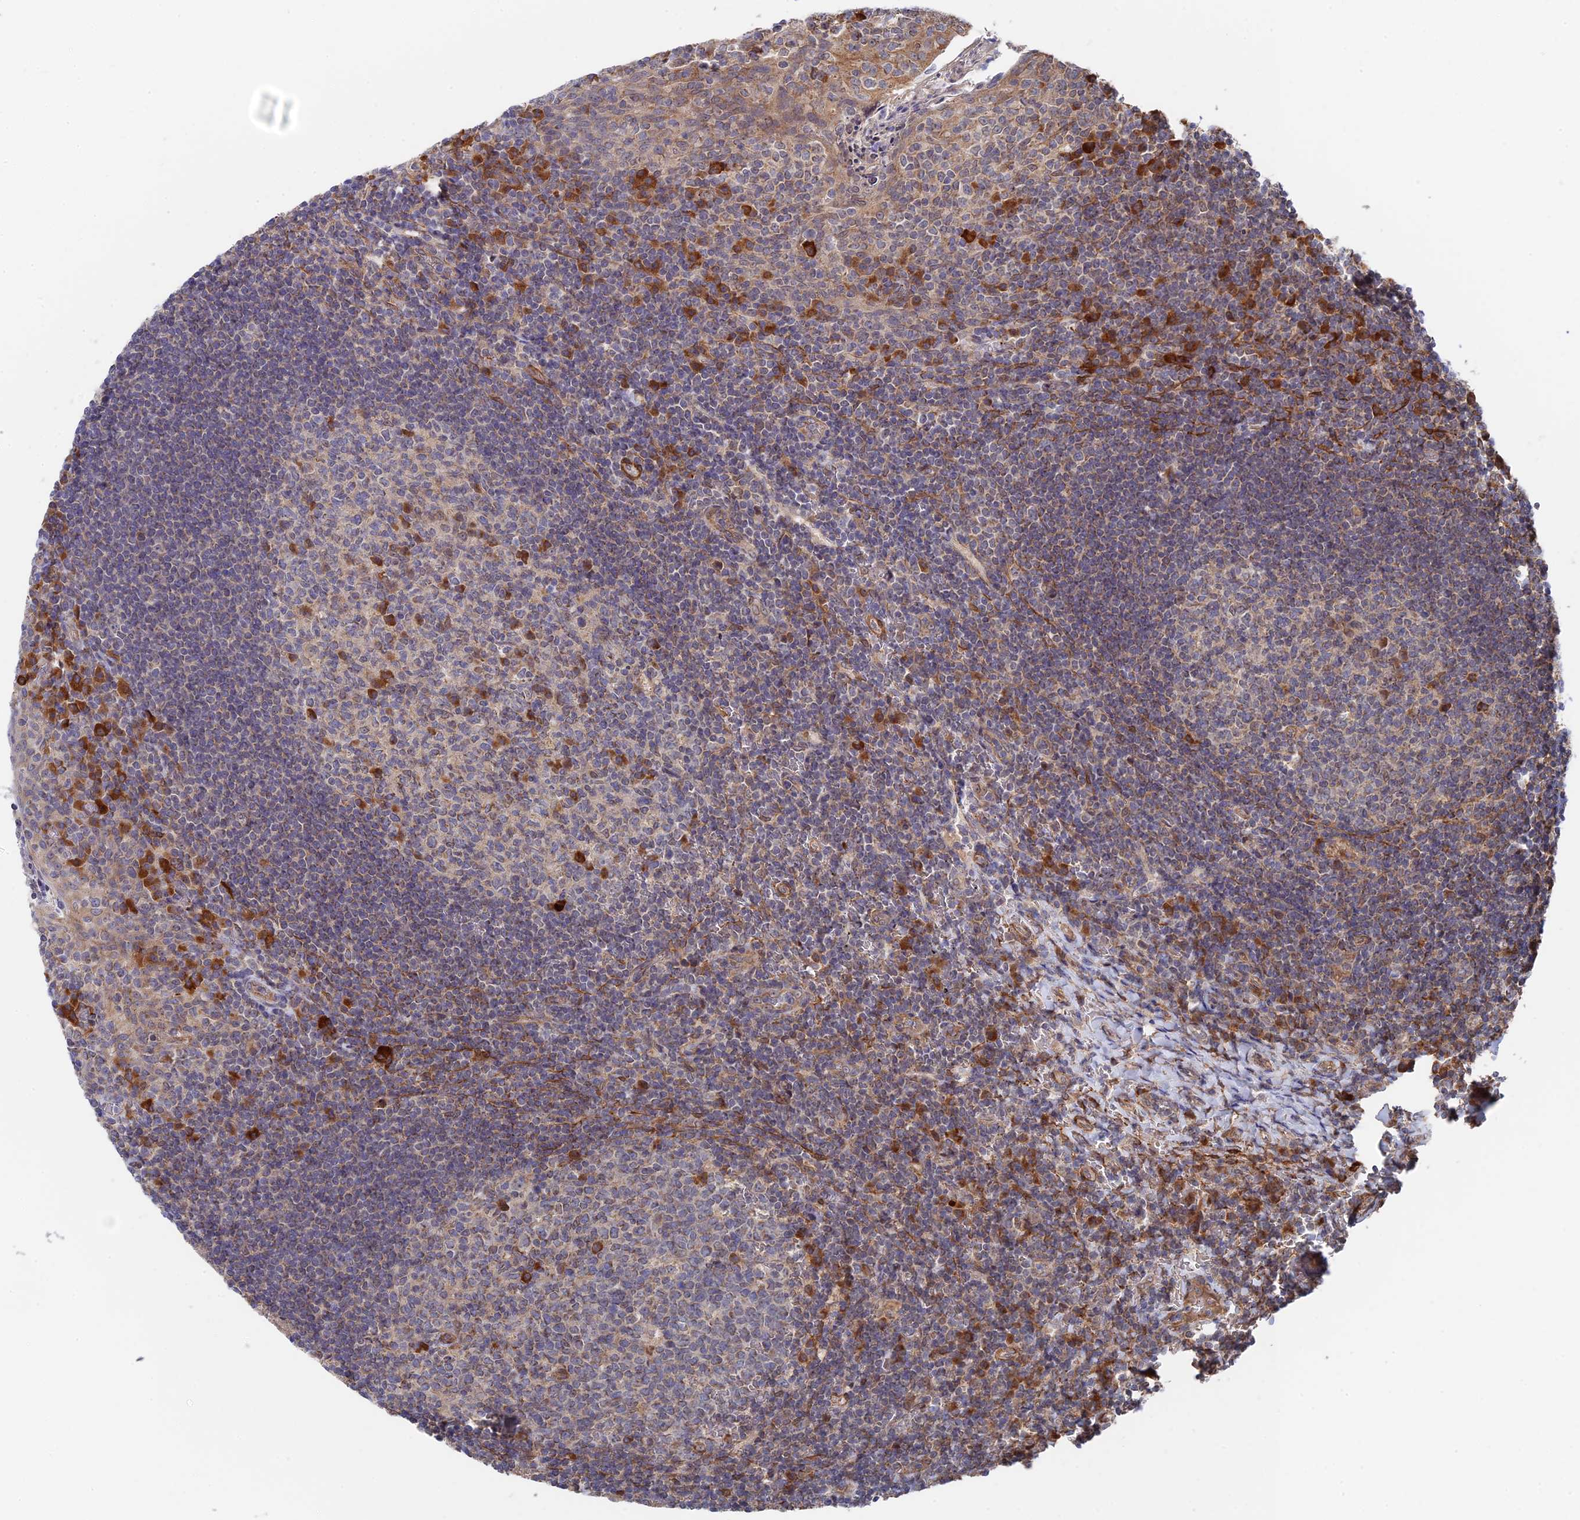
{"staining": {"intensity": "strong", "quantity": "<25%", "location": "cytoplasmic/membranous"}, "tissue": "tonsil", "cell_type": "Germinal center cells", "image_type": "normal", "snomed": [{"axis": "morphology", "description": "Normal tissue, NOS"}, {"axis": "topography", "description": "Tonsil"}], "caption": "IHC (DAB (3,3'-diaminobenzidine)) staining of normal human tonsil reveals strong cytoplasmic/membranous protein expression in about <25% of germinal center cells. IHC stains the protein of interest in brown and the nuclei are stained blue.", "gene": "ZNF320", "patient": {"sex": "female", "age": 10}}